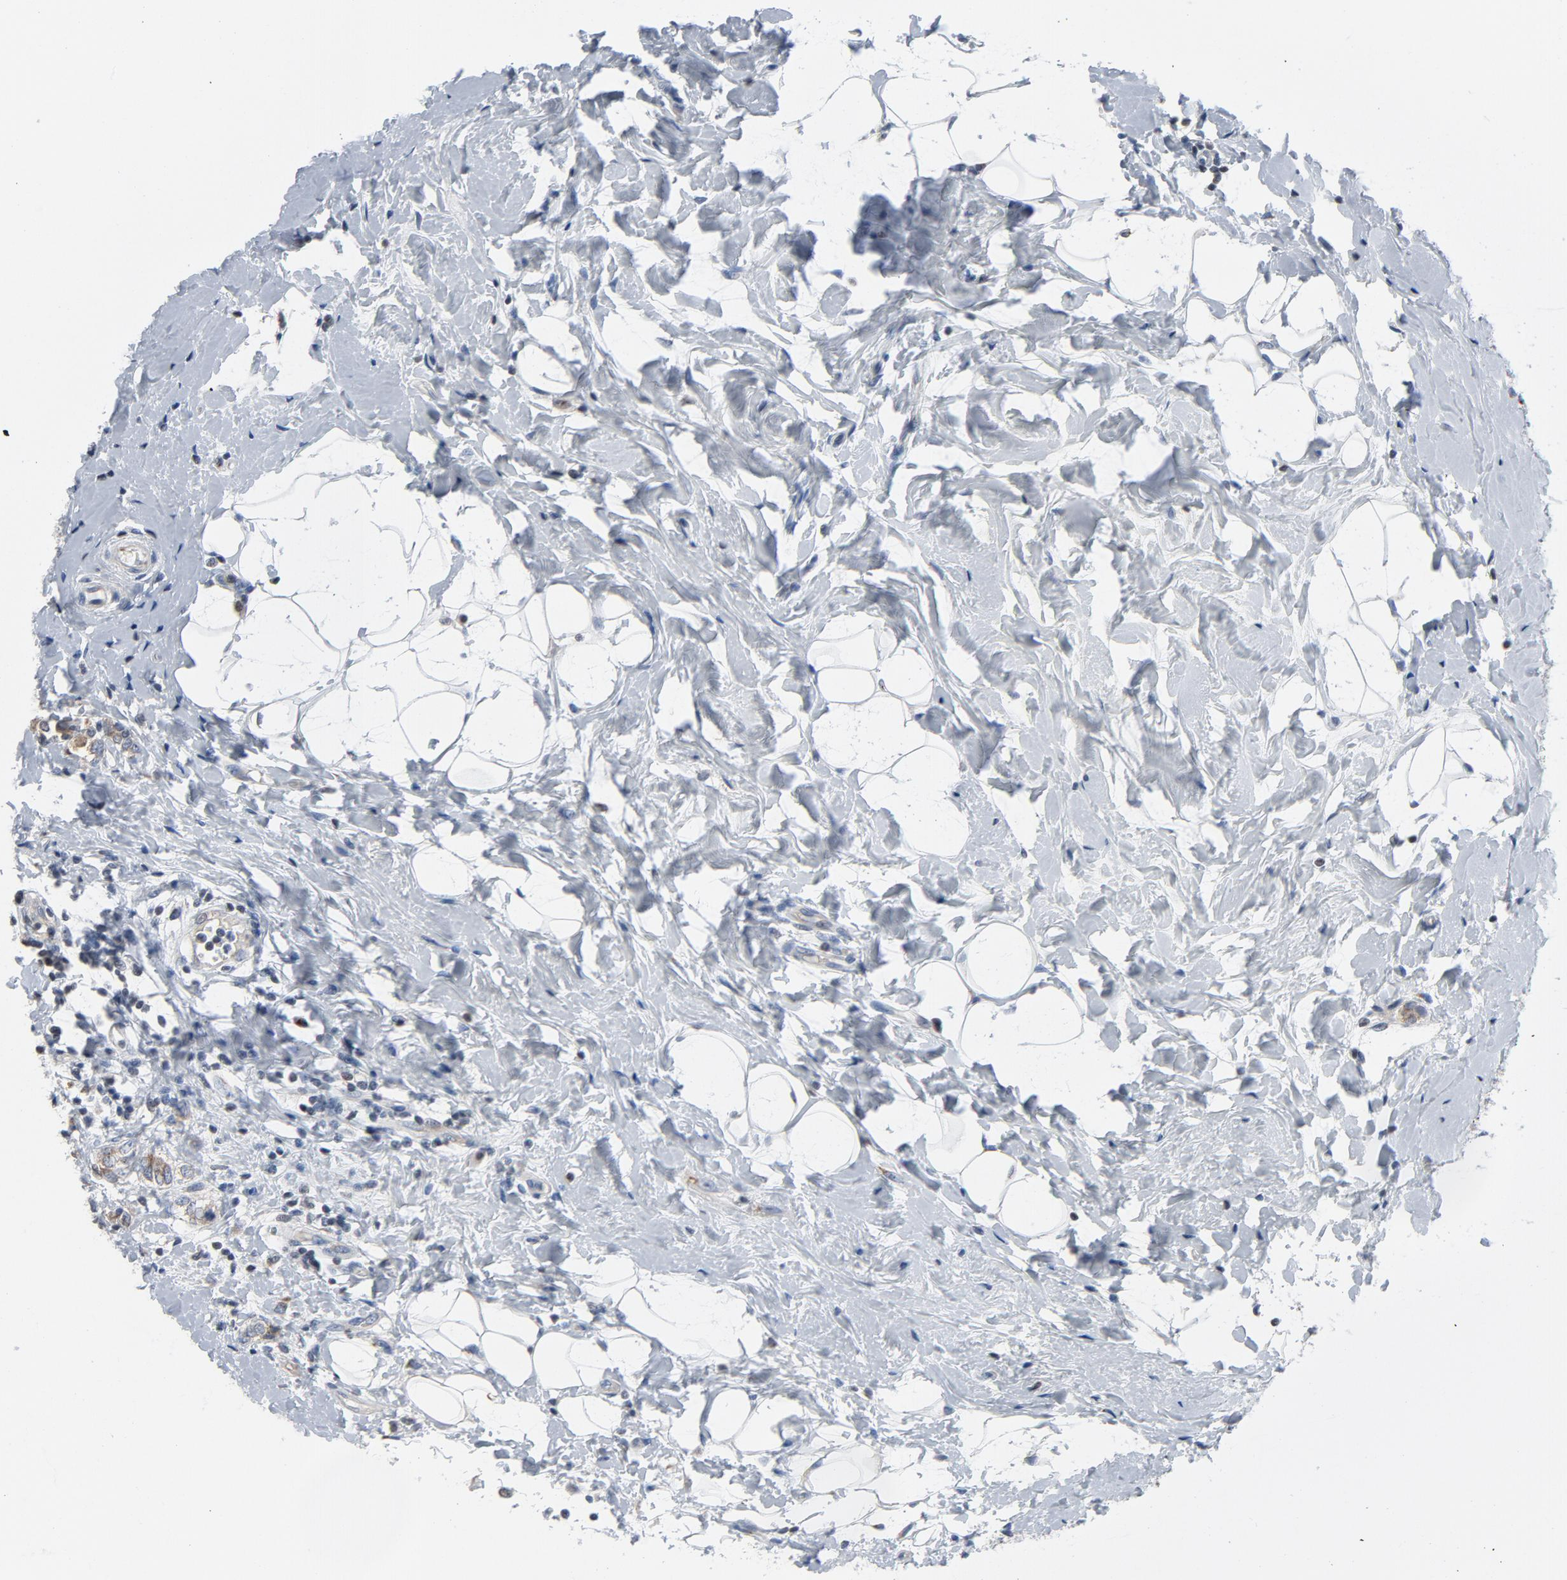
{"staining": {"intensity": "moderate", "quantity": ">75%", "location": "cytoplasmic/membranous"}, "tissue": "breast cancer", "cell_type": "Tumor cells", "image_type": "cancer", "snomed": [{"axis": "morphology", "description": "Normal tissue, NOS"}, {"axis": "morphology", "description": "Lobular carcinoma"}, {"axis": "topography", "description": "Breast"}], "caption": "The immunohistochemical stain labels moderate cytoplasmic/membranous positivity in tumor cells of breast lobular carcinoma tissue.", "gene": "YIPF6", "patient": {"sex": "female", "age": 47}}